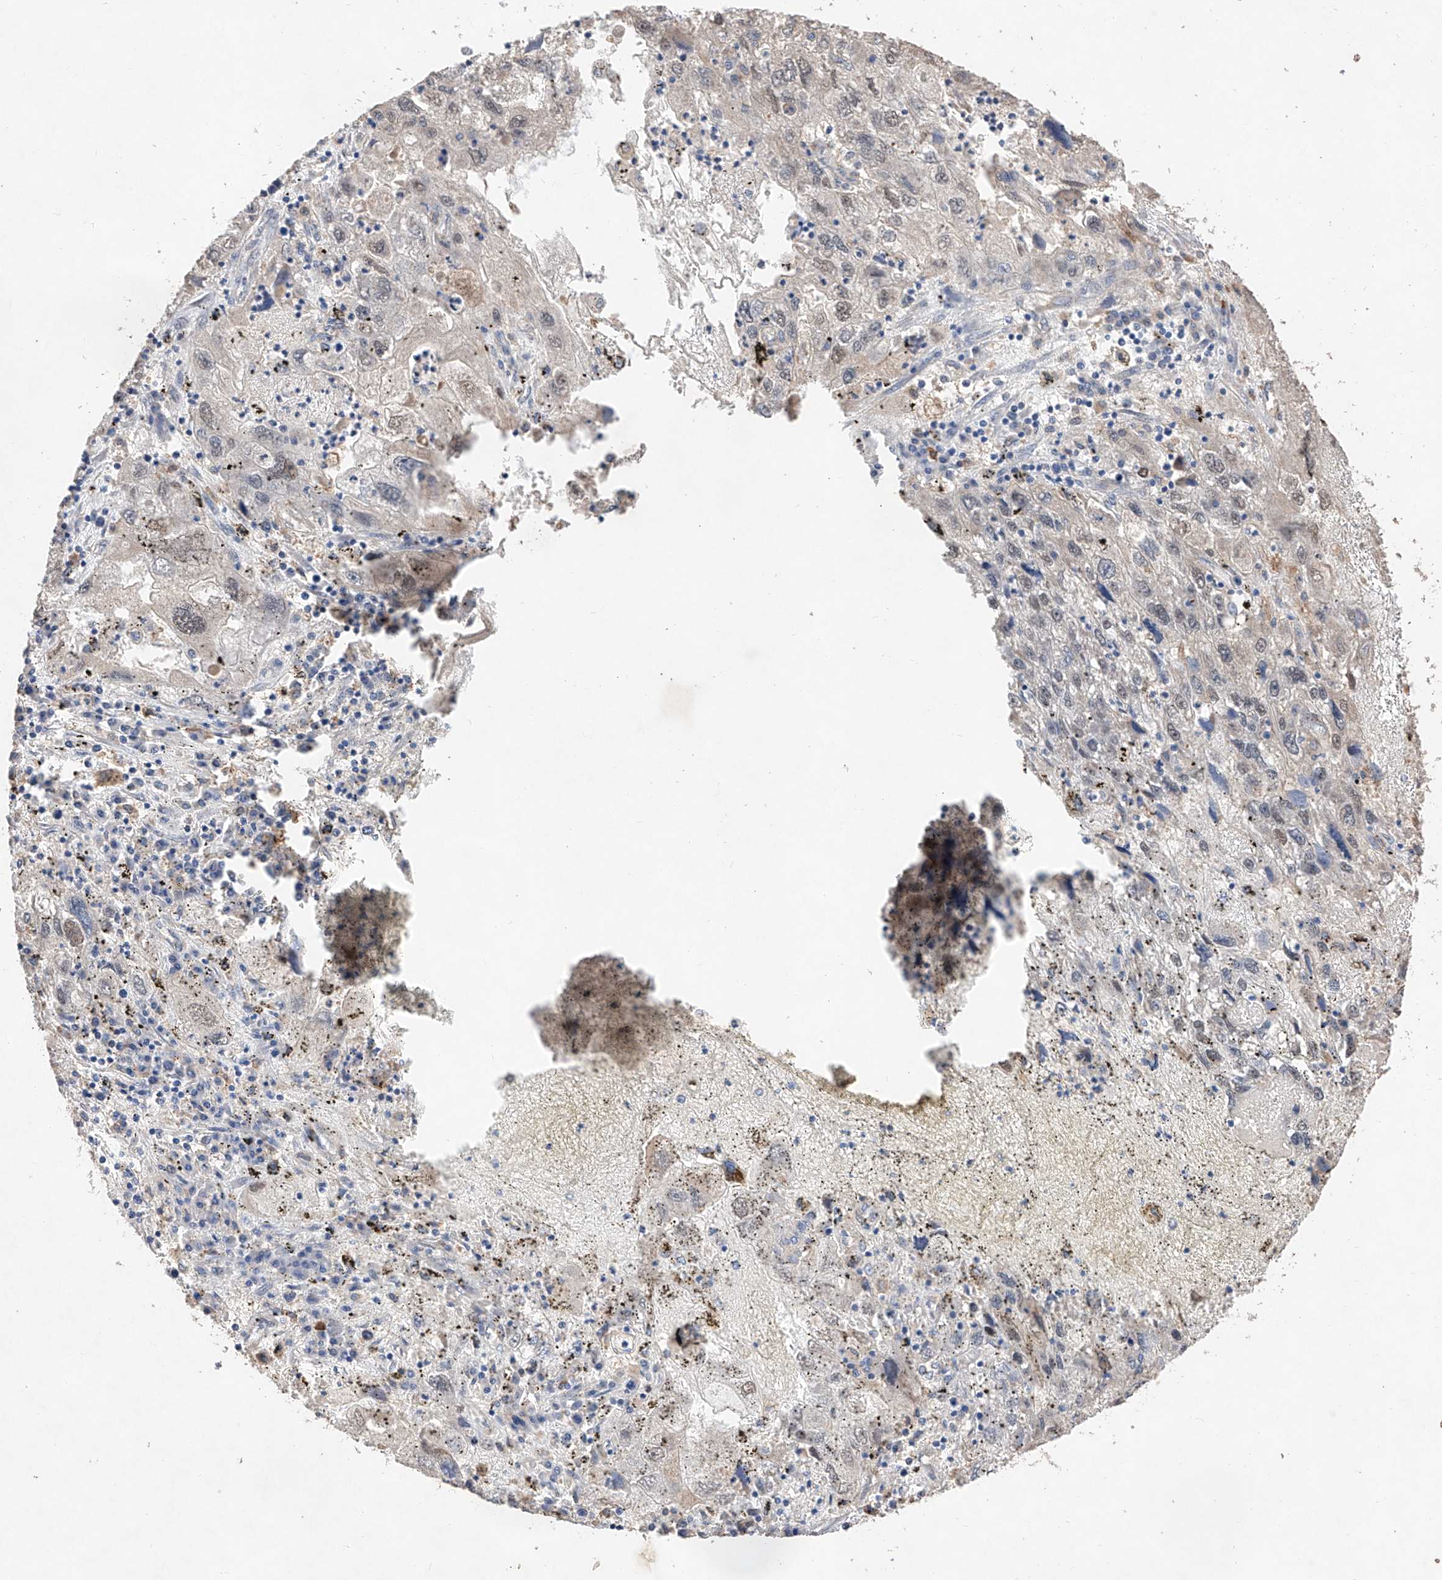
{"staining": {"intensity": "weak", "quantity": "25%-75%", "location": "nuclear"}, "tissue": "endometrial cancer", "cell_type": "Tumor cells", "image_type": "cancer", "snomed": [{"axis": "morphology", "description": "Adenocarcinoma, NOS"}, {"axis": "topography", "description": "Endometrium"}], "caption": "Protein expression analysis of endometrial cancer reveals weak nuclear staining in about 25%-75% of tumor cells.", "gene": "C6orf62", "patient": {"sex": "female", "age": 49}}